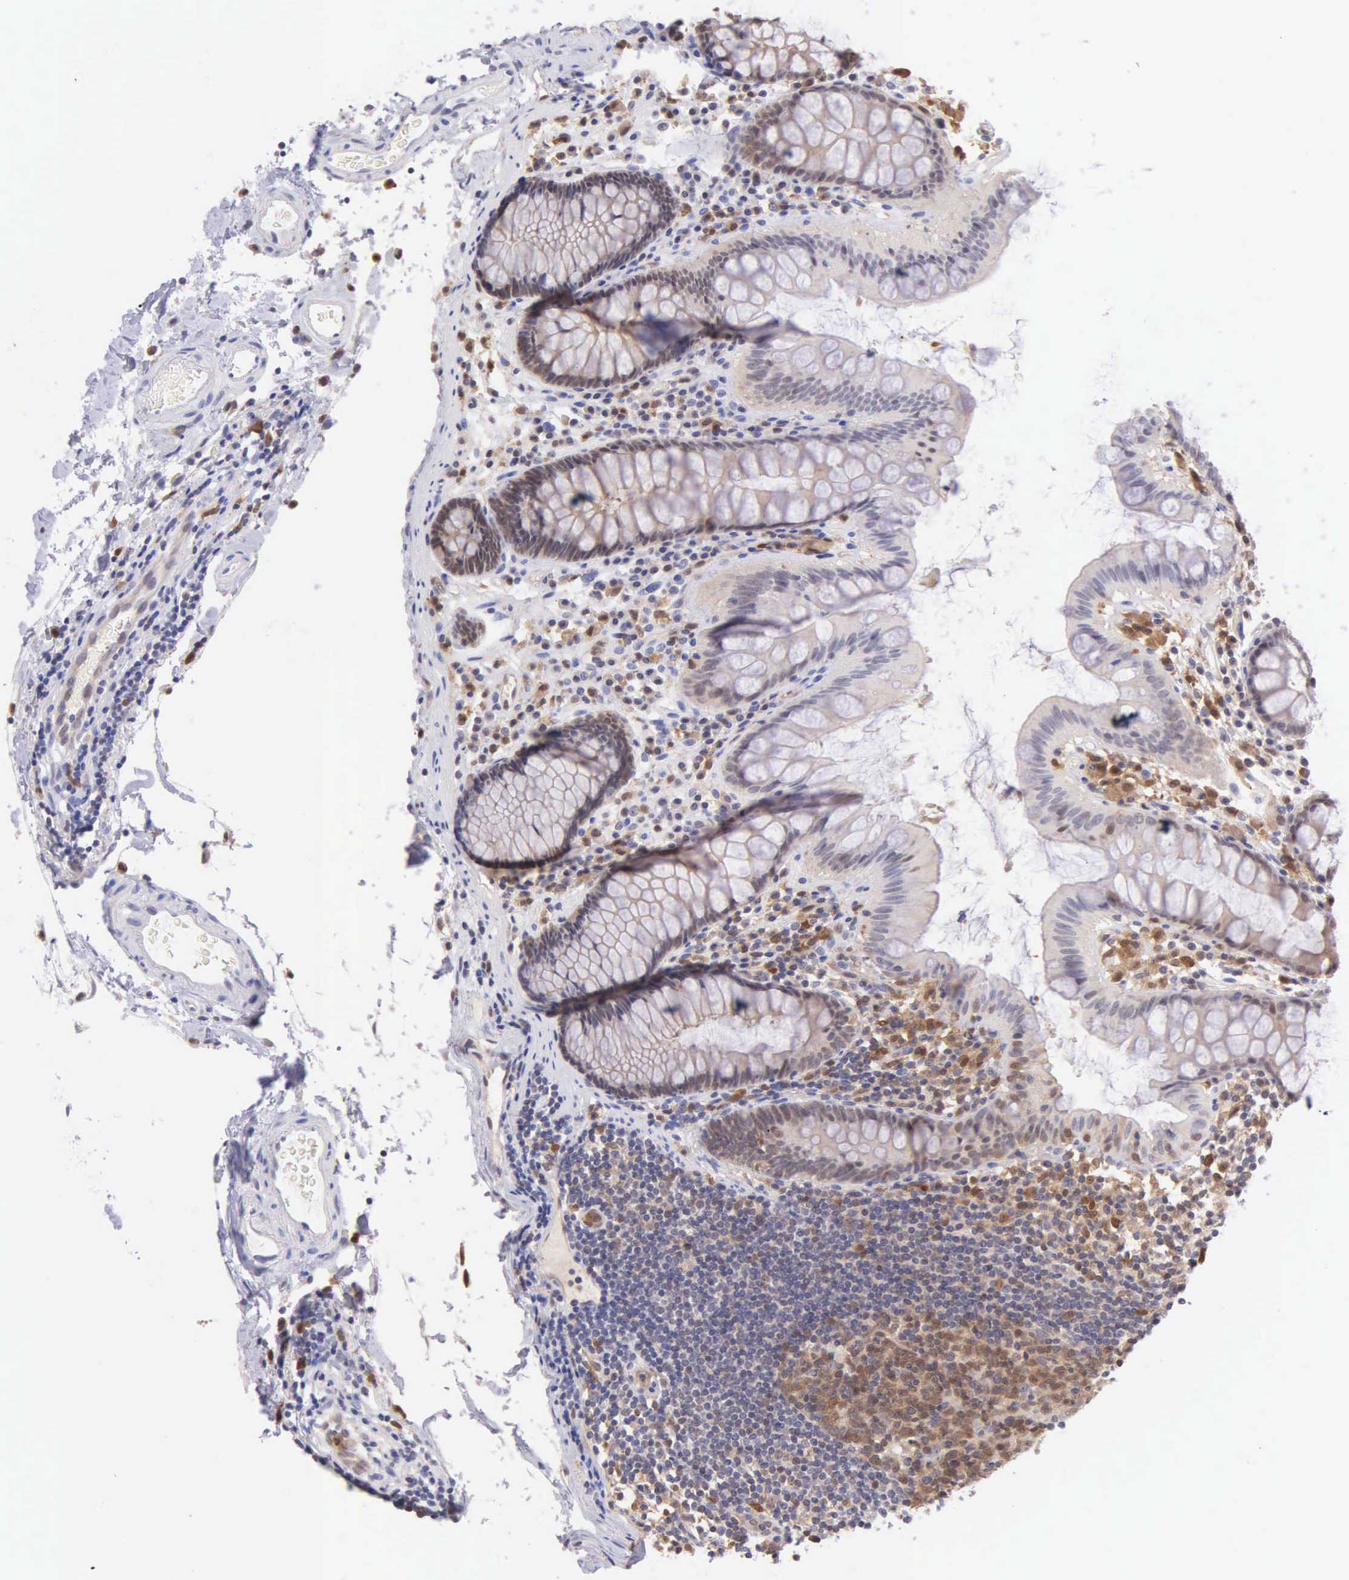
{"staining": {"intensity": "negative", "quantity": "none", "location": "none"}, "tissue": "colon", "cell_type": "Endothelial cells", "image_type": "normal", "snomed": [{"axis": "morphology", "description": "Normal tissue, NOS"}, {"axis": "topography", "description": "Colon"}], "caption": "An immunohistochemistry (IHC) image of normal colon is shown. There is no staining in endothelial cells of colon.", "gene": "BID", "patient": {"sex": "female", "age": 78}}